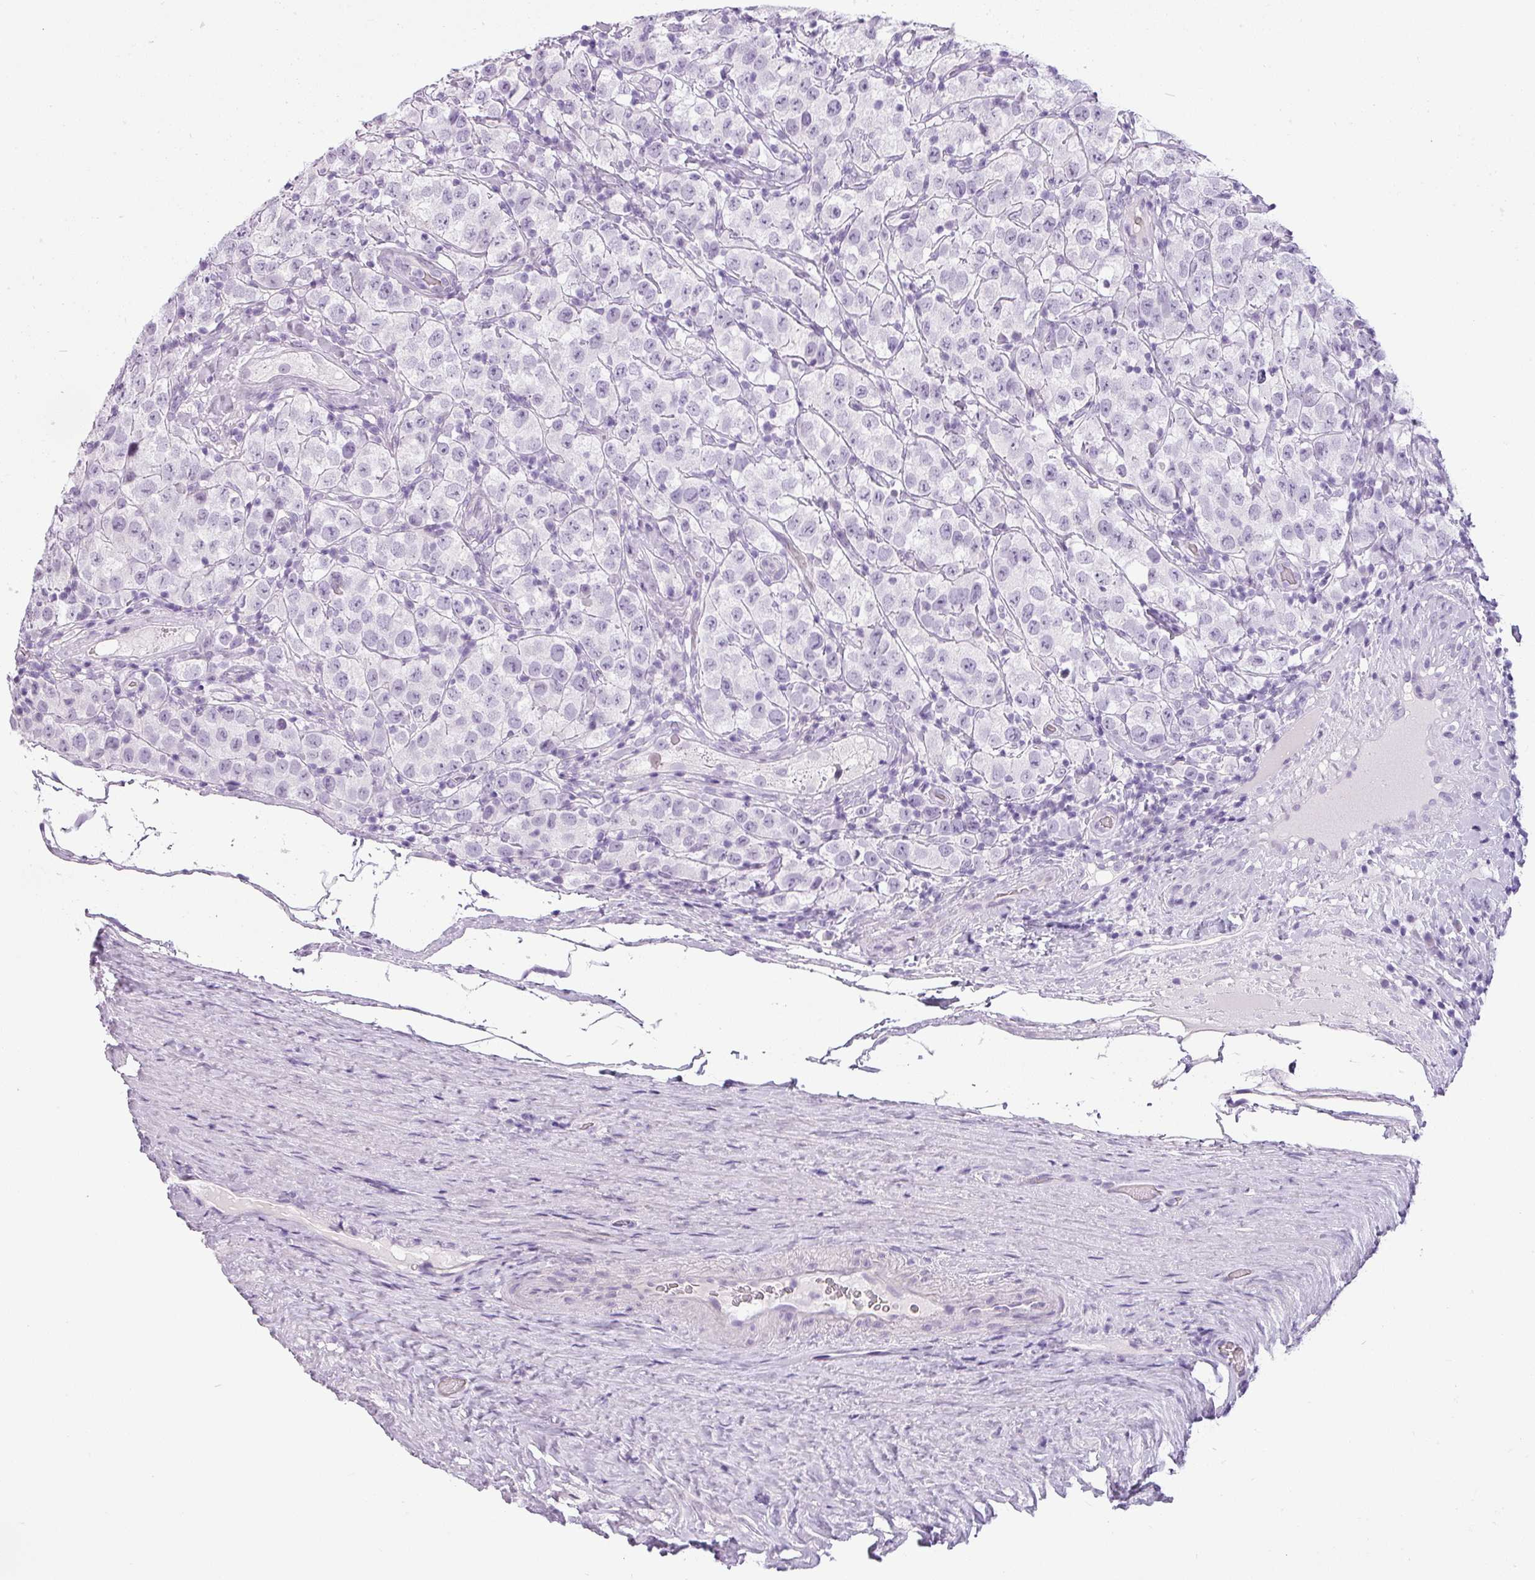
{"staining": {"intensity": "negative", "quantity": "none", "location": "none"}, "tissue": "testis cancer", "cell_type": "Tumor cells", "image_type": "cancer", "snomed": [{"axis": "morphology", "description": "Seminoma, NOS"}, {"axis": "morphology", "description": "Carcinoma, Embryonal, NOS"}, {"axis": "topography", "description": "Testis"}], "caption": "Immunohistochemistry histopathology image of testis cancer (embryonal carcinoma) stained for a protein (brown), which displays no staining in tumor cells. (DAB (3,3'-diaminobenzidine) immunohistochemistry (IHC), high magnification).", "gene": "CDH16", "patient": {"sex": "male", "age": 41}}